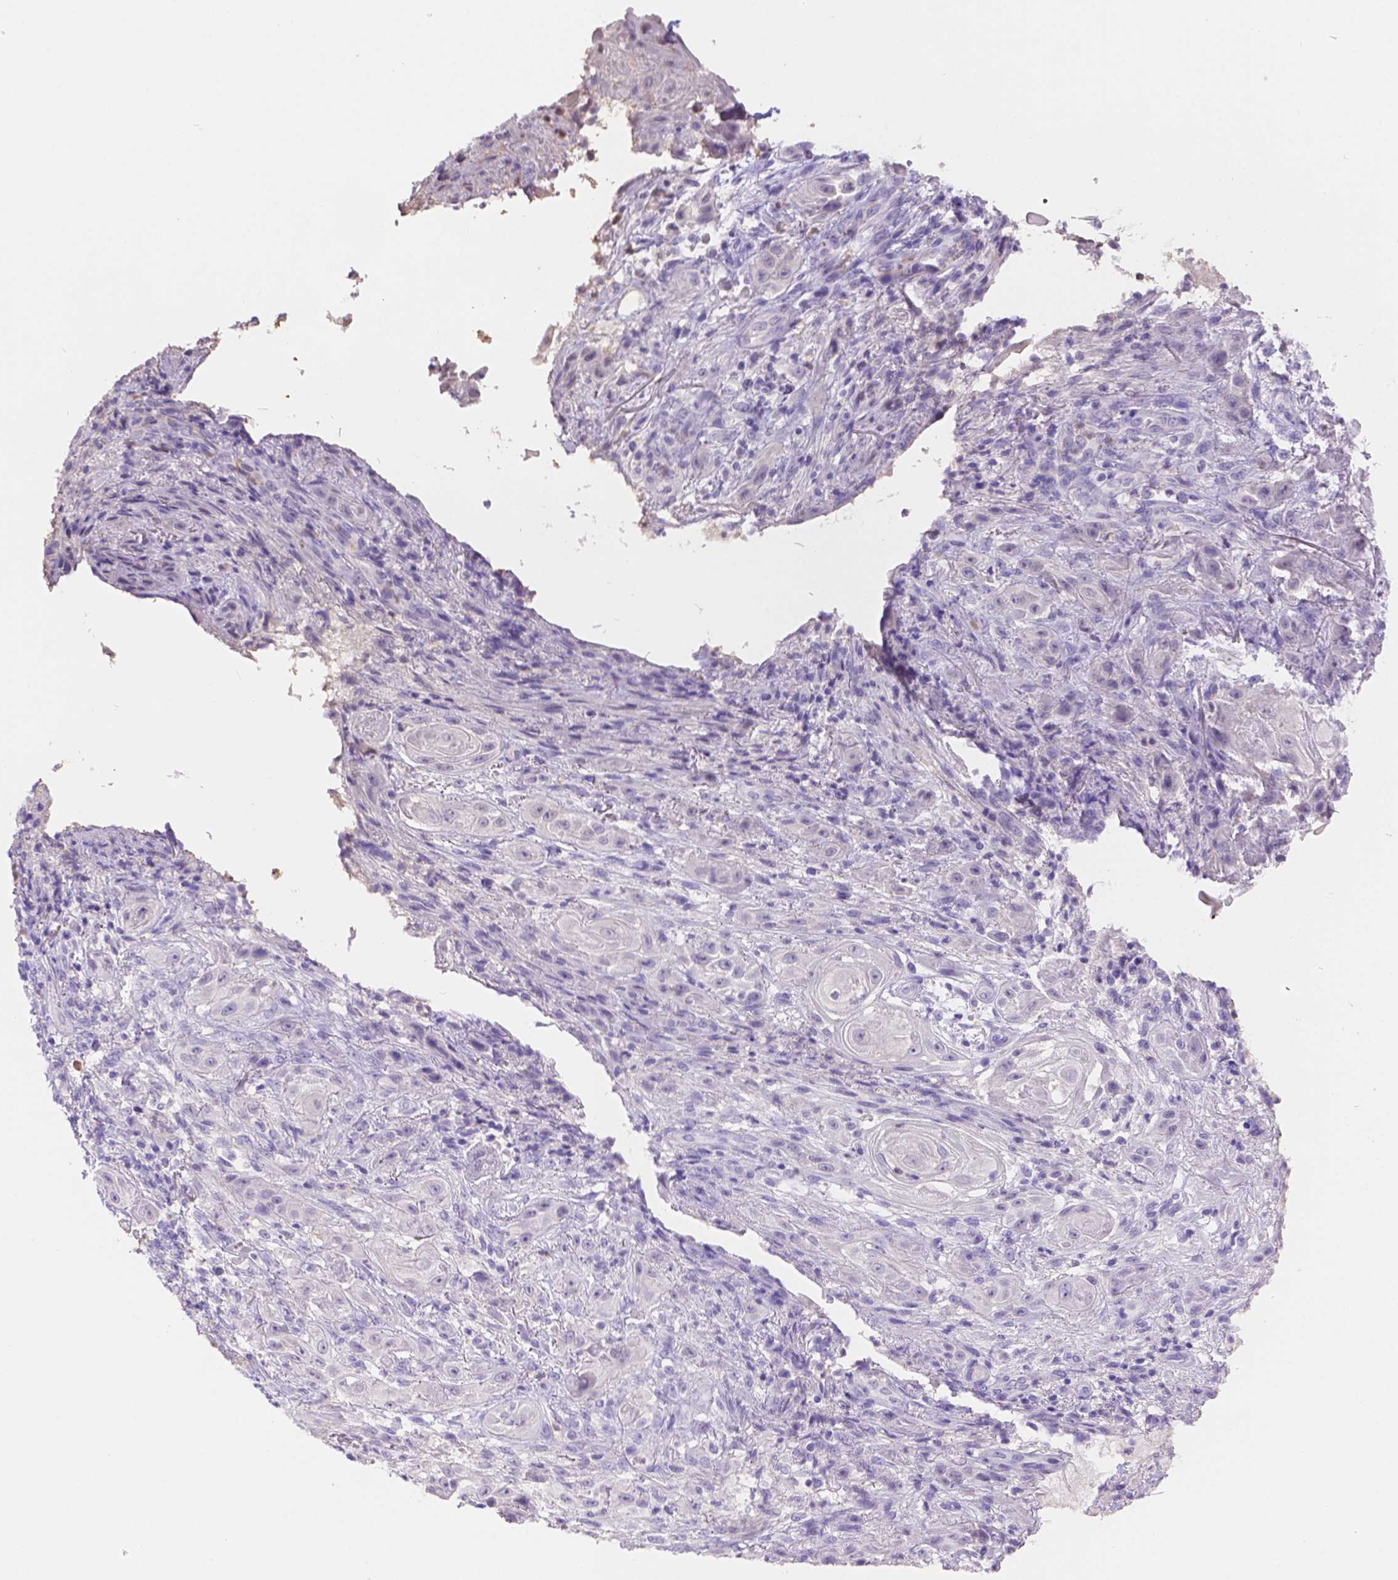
{"staining": {"intensity": "negative", "quantity": "none", "location": "none"}, "tissue": "skin cancer", "cell_type": "Tumor cells", "image_type": "cancer", "snomed": [{"axis": "morphology", "description": "Squamous cell carcinoma, NOS"}, {"axis": "topography", "description": "Skin"}], "caption": "Immunohistochemistry (IHC) micrograph of human skin cancer (squamous cell carcinoma) stained for a protein (brown), which exhibits no expression in tumor cells.", "gene": "NXPE2", "patient": {"sex": "male", "age": 62}}